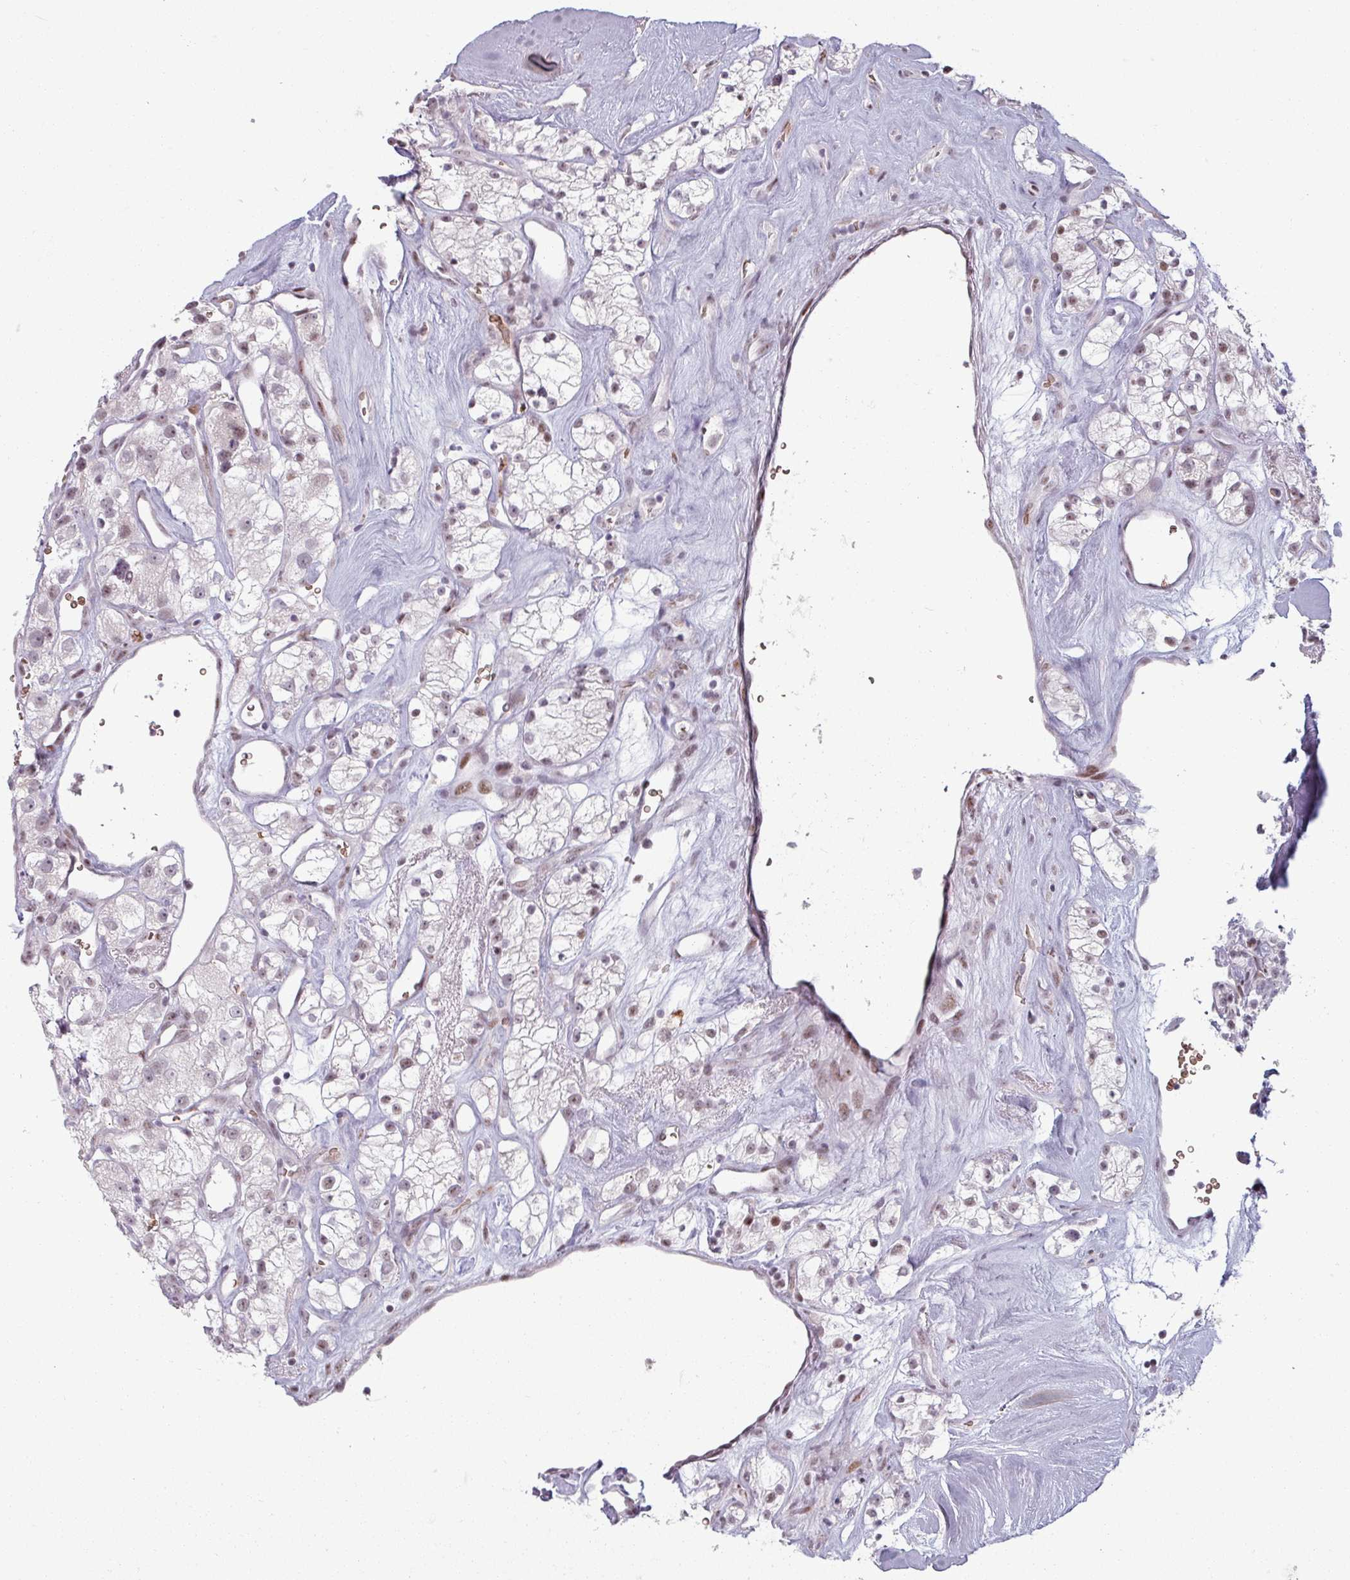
{"staining": {"intensity": "weak", "quantity": ">75%", "location": "nuclear"}, "tissue": "renal cancer", "cell_type": "Tumor cells", "image_type": "cancer", "snomed": [{"axis": "morphology", "description": "Adenocarcinoma, NOS"}, {"axis": "topography", "description": "Kidney"}], "caption": "DAB immunohistochemical staining of renal adenocarcinoma exhibits weak nuclear protein staining in about >75% of tumor cells. The protein of interest is shown in brown color, while the nuclei are stained blue.", "gene": "NCOR1", "patient": {"sex": "male", "age": 77}}